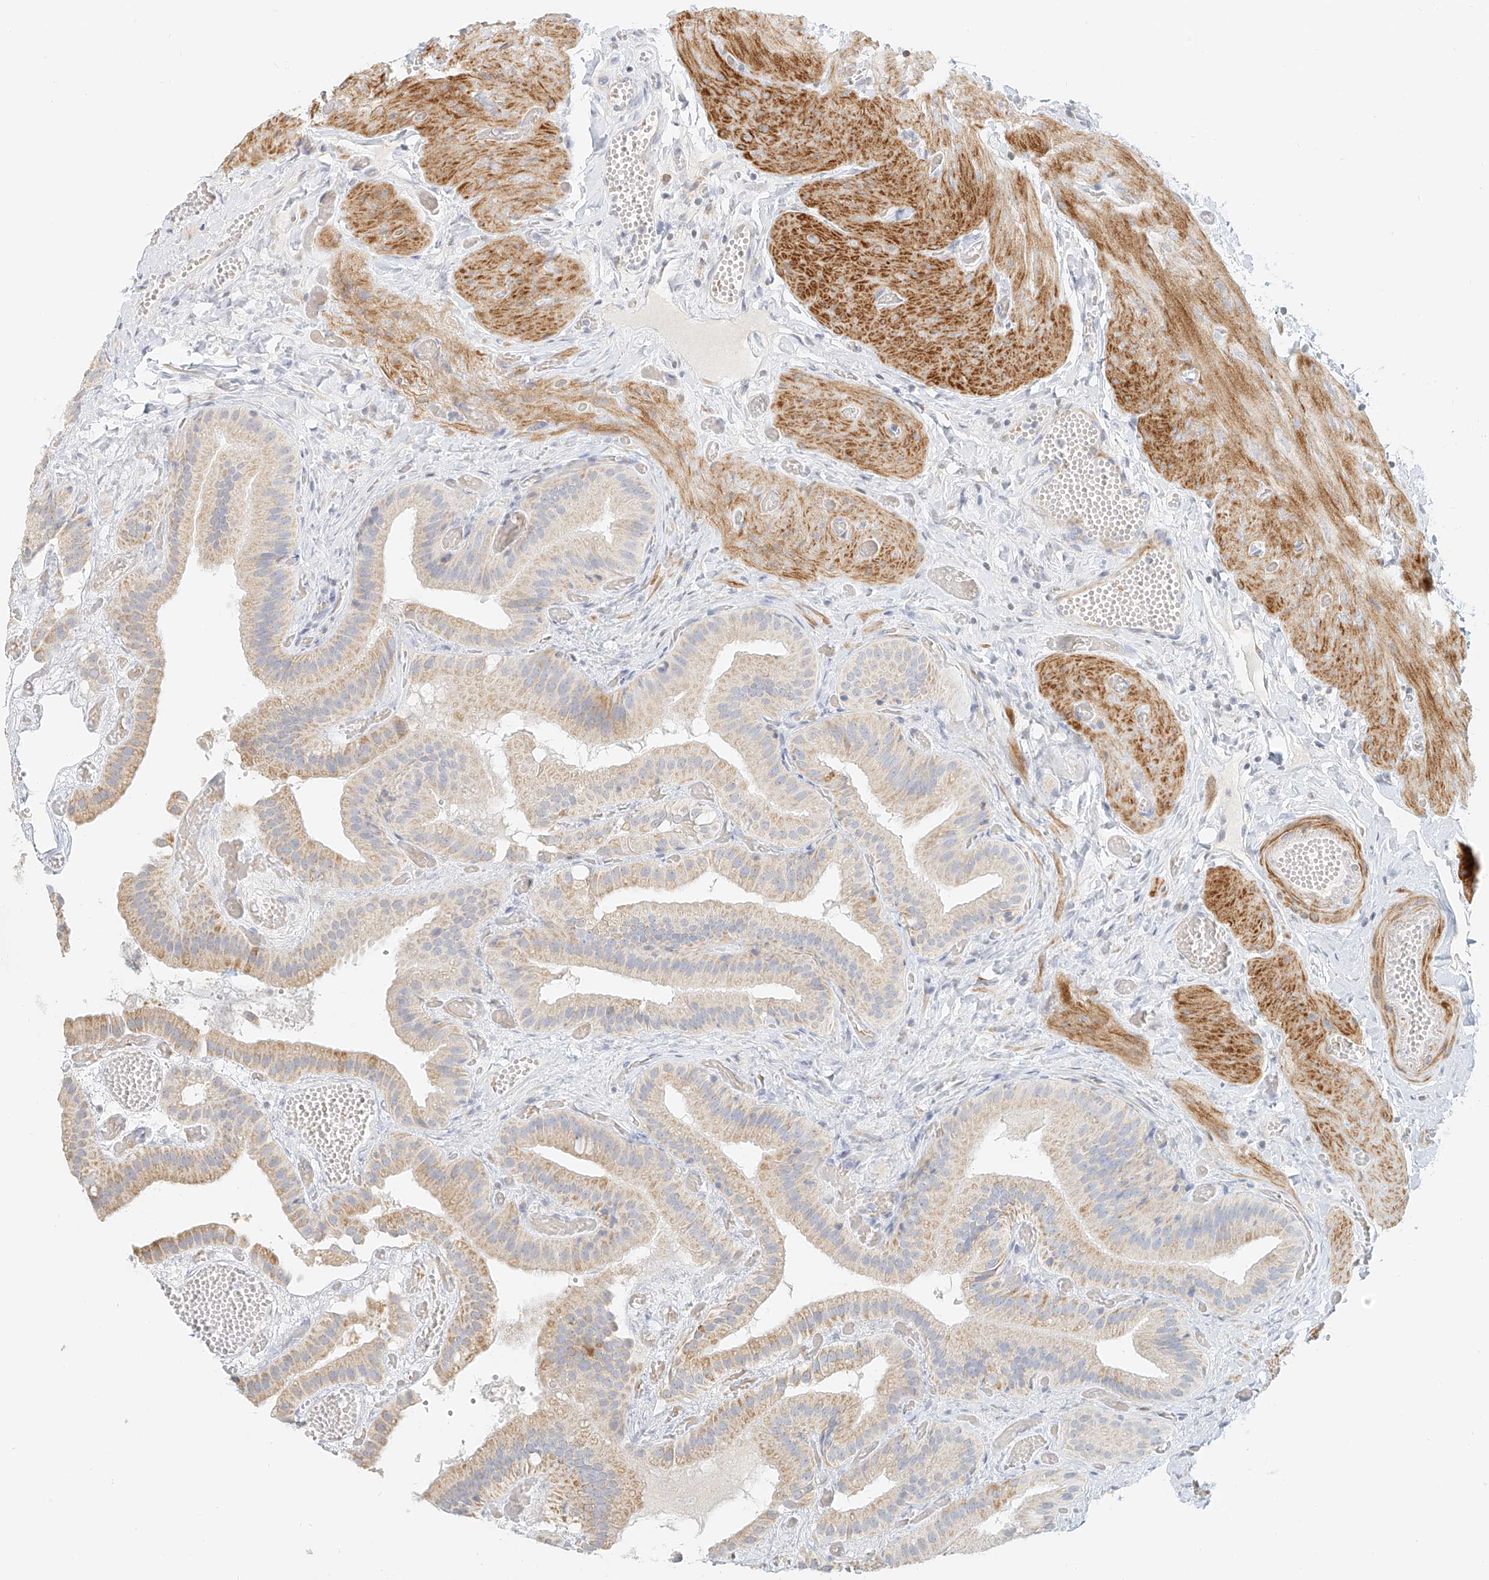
{"staining": {"intensity": "weak", "quantity": "25%-75%", "location": "cytoplasmic/membranous"}, "tissue": "gallbladder", "cell_type": "Glandular cells", "image_type": "normal", "snomed": [{"axis": "morphology", "description": "Normal tissue, NOS"}, {"axis": "topography", "description": "Gallbladder"}], "caption": "Gallbladder was stained to show a protein in brown. There is low levels of weak cytoplasmic/membranous expression in about 25%-75% of glandular cells. The staining was performed using DAB (3,3'-diaminobenzidine) to visualize the protein expression in brown, while the nuclei were stained in blue with hematoxylin (Magnification: 20x).", "gene": "CXorf58", "patient": {"sex": "female", "age": 64}}